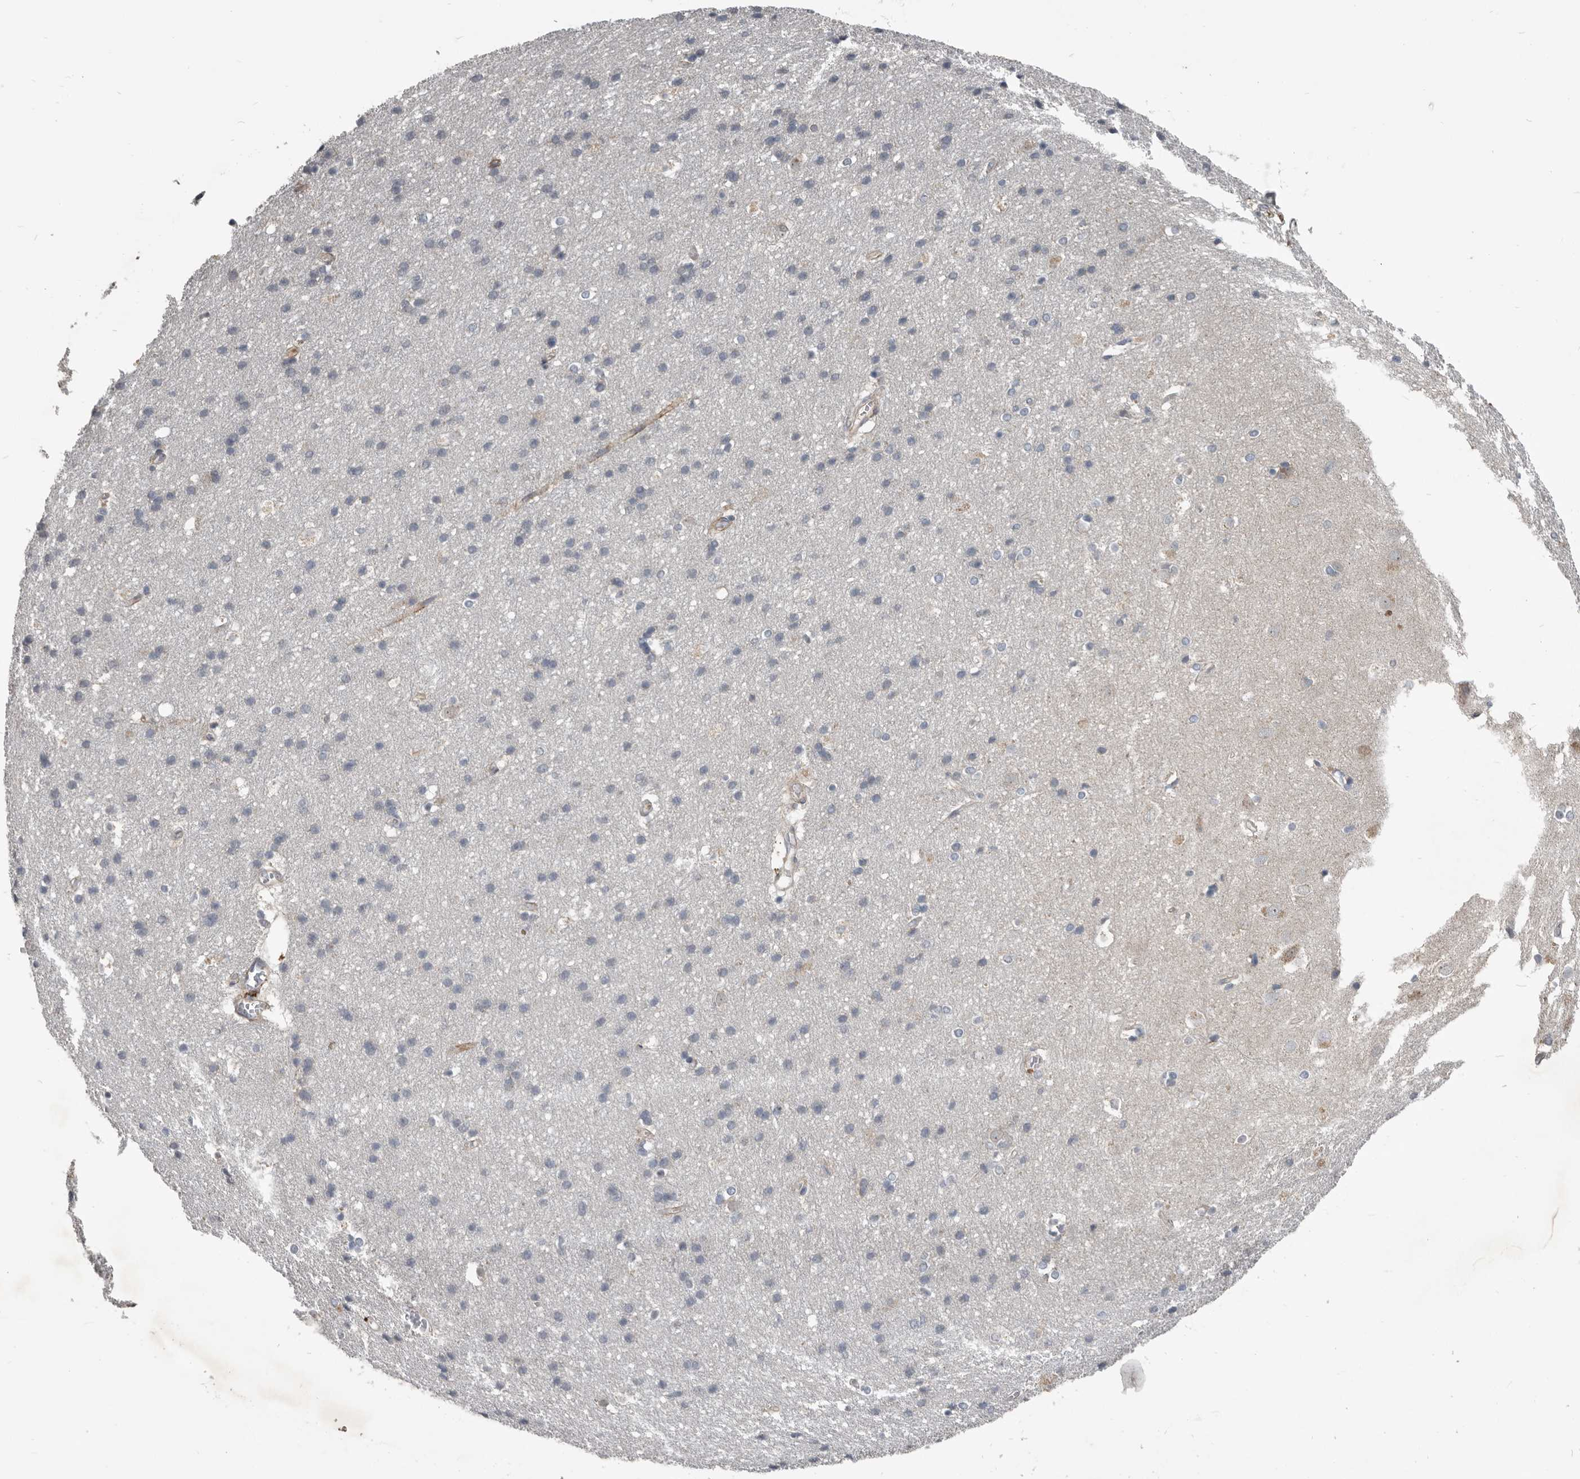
{"staining": {"intensity": "weak", "quantity": ">75%", "location": "cytoplasmic/membranous"}, "tissue": "cerebral cortex", "cell_type": "Endothelial cells", "image_type": "normal", "snomed": [{"axis": "morphology", "description": "Normal tissue, NOS"}, {"axis": "topography", "description": "Cerebral cortex"}], "caption": "Immunohistochemistry image of normal cerebral cortex stained for a protein (brown), which reveals low levels of weak cytoplasmic/membranous positivity in about >75% of endothelial cells.", "gene": "C1orf216", "patient": {"sex": "male", "age": 54}}